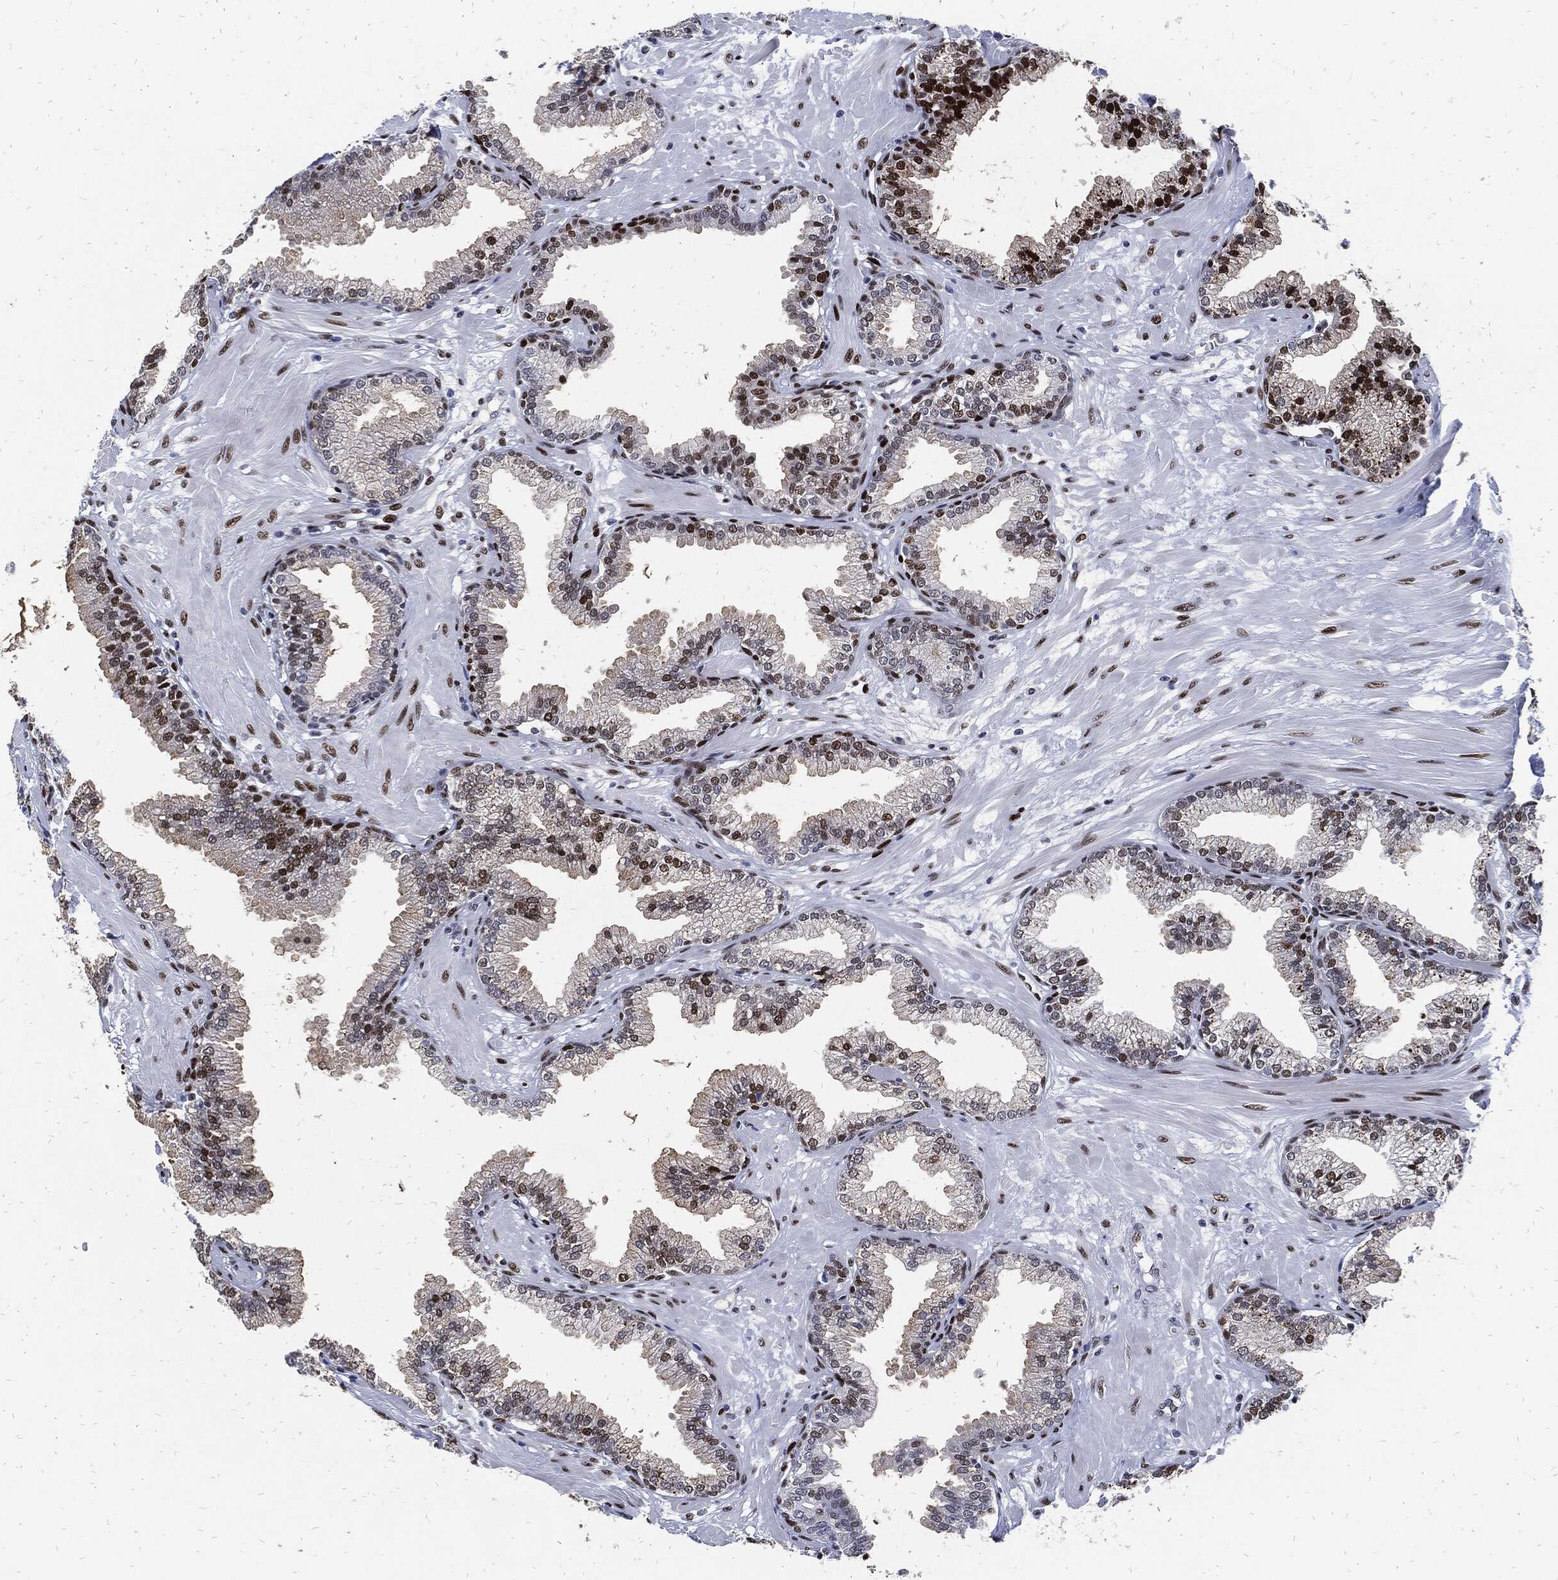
{"staining": {"intensity": "strong", "quantity": "<25%", "location": "nuclear"}, "tissue": "prostate", "cell_type": "Glandular cells", "image_type": "normal", "snomed": [{"axis": "morphology", "description": "Normal tissue, NOS"}, {"axis": "topography", "description": "Prostate"}], "caption": "Immunohistochemistry (IHC) of benign prostate exhibits medium levels of strong nuclear staining in about <25% of glandular cells.", "gene": "JUN", "patient": {"sex": "male", "age": 64}}